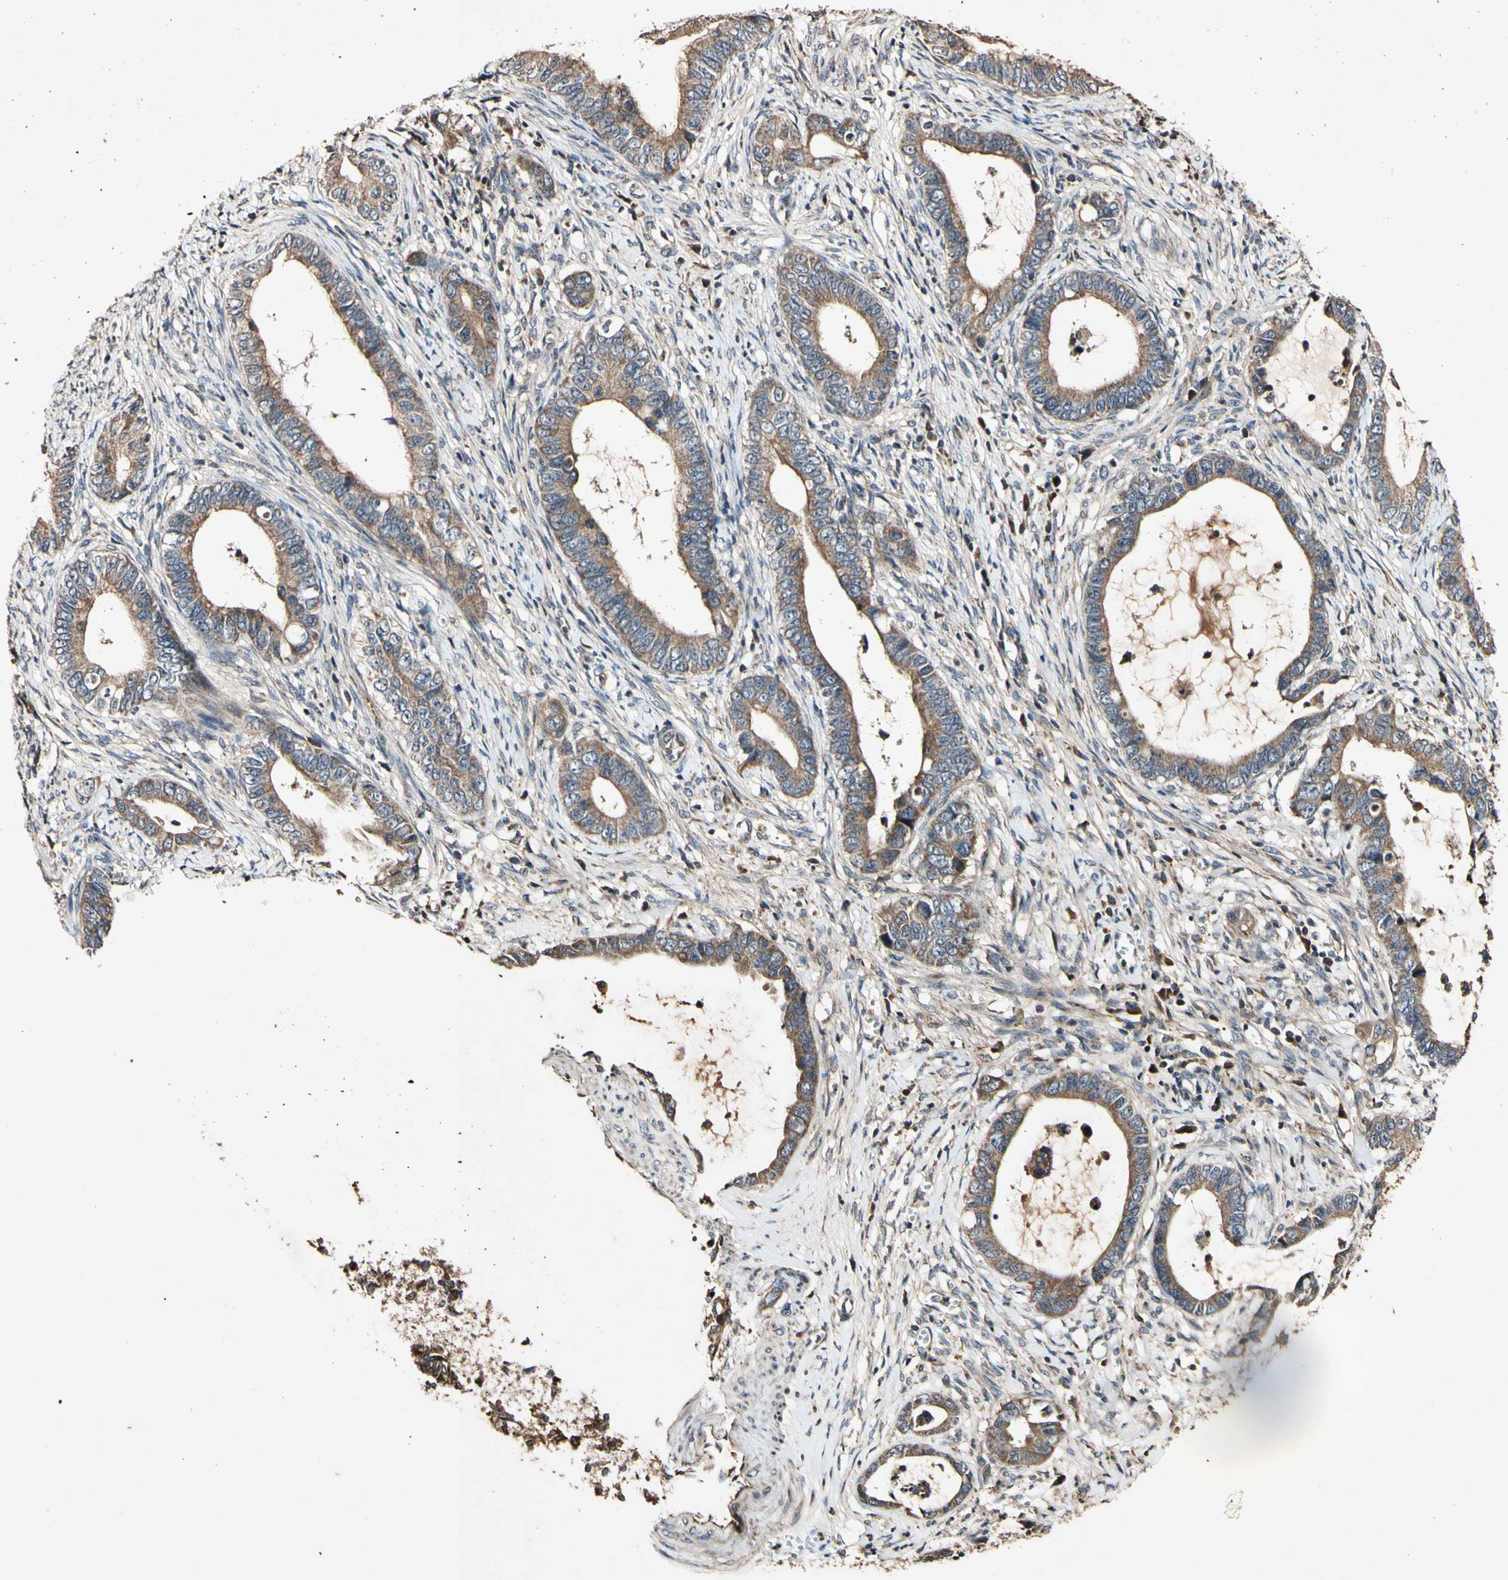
{"staining": {"intensity": "moderate", "quantity": ">75%", "location": "cytoplasmic/membranous"}, "tissue": "cervical cancer", "cell_type": "Tumor cells", "image_type": "cancer", "snomed": [{"axis": "morphology", "description": "Adenocarcinoma, NOS"}, {"axis": "topography", "description": "Cervix"}], "caption": "Immunohistochemical staining of human cervical cancer (adenocarcinoma) demonstrates medium levels of moderate cytoplasmic/membranous staining in about >75% of tumor cells.", "gene": "PLAT", "patient": {"sex": "female", "age": 44}}